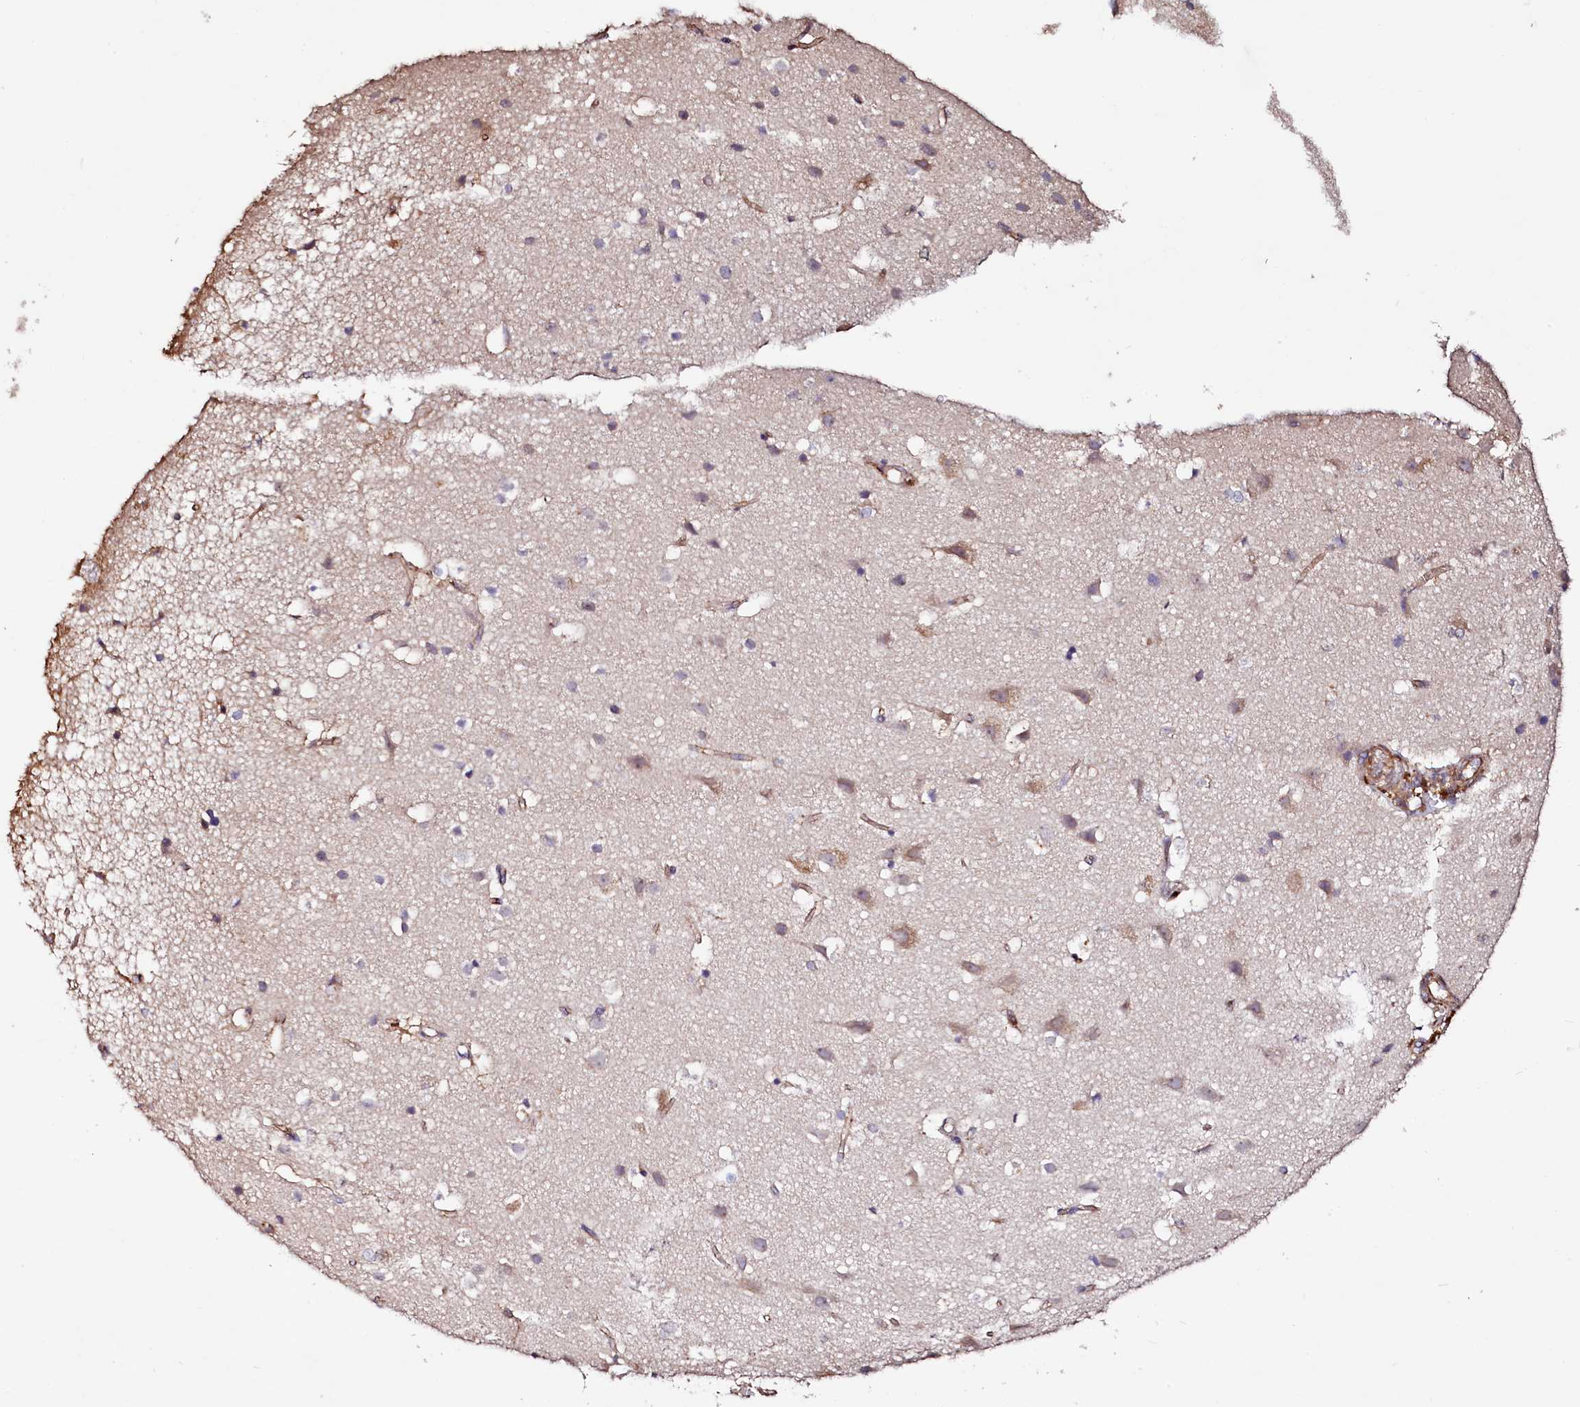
{"staining": {"intensity": "strong", "quantity": ">75%", "location": "cytoplasmic/membranous"}, "tissue": "cerebral cortex", "cell_type": "Endothelial cells", "image_type": "normal", "snomed": [{"axis": "morphology", "description": "Normal tissue, NOS"}, {"axis": "topography", "description": "Cerebral cortex"}], "caption": "A high-resolution photomicrograph shows IHC staining of normal cerebral cortex, which shows strong cytoplasmic/membranous staining in approximately >75% of endothelial cells.", "gene": "KLHDC4", "patient": {"sex": "male", "age": 54}}